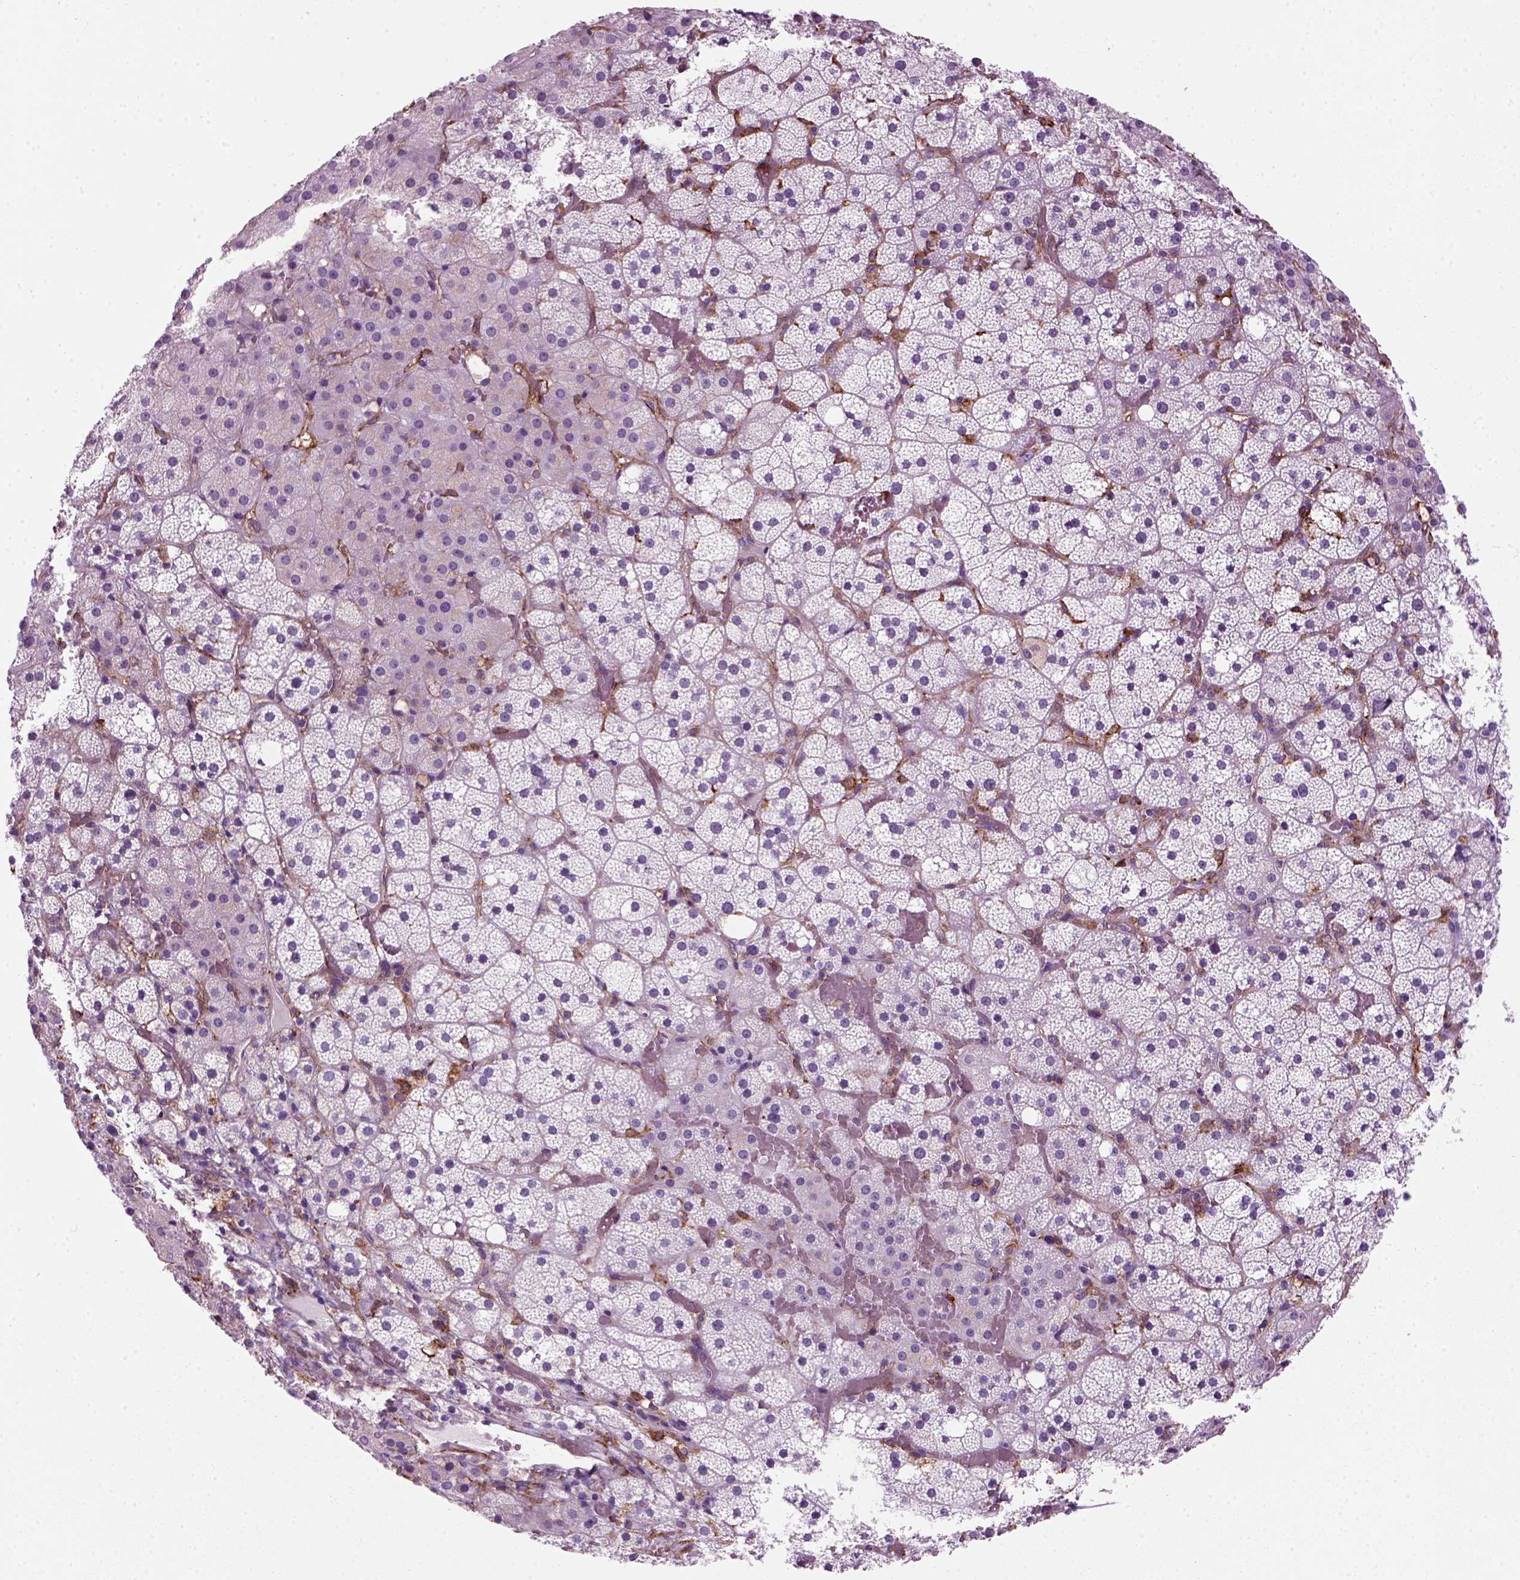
{"staining": {"intensity": "negative", "quantity": "none", "location": "none"}, "tissue": "adrenal gland", "cell_type": "Glandular cells", "image_type": "normal", "snomed": [{"axis": "morphology", "description": "Normal tissue, NOS"}, {"axis": "topography", "description": "Adrenal gland"}], "caption": "An immunohistochemistry photomicrograph of normal adrenal gland is shown. There is no staining in glandular cells of adrenal gland.", "gene": "MARCKS", "patient": {"sex": "male", "age": 53}}